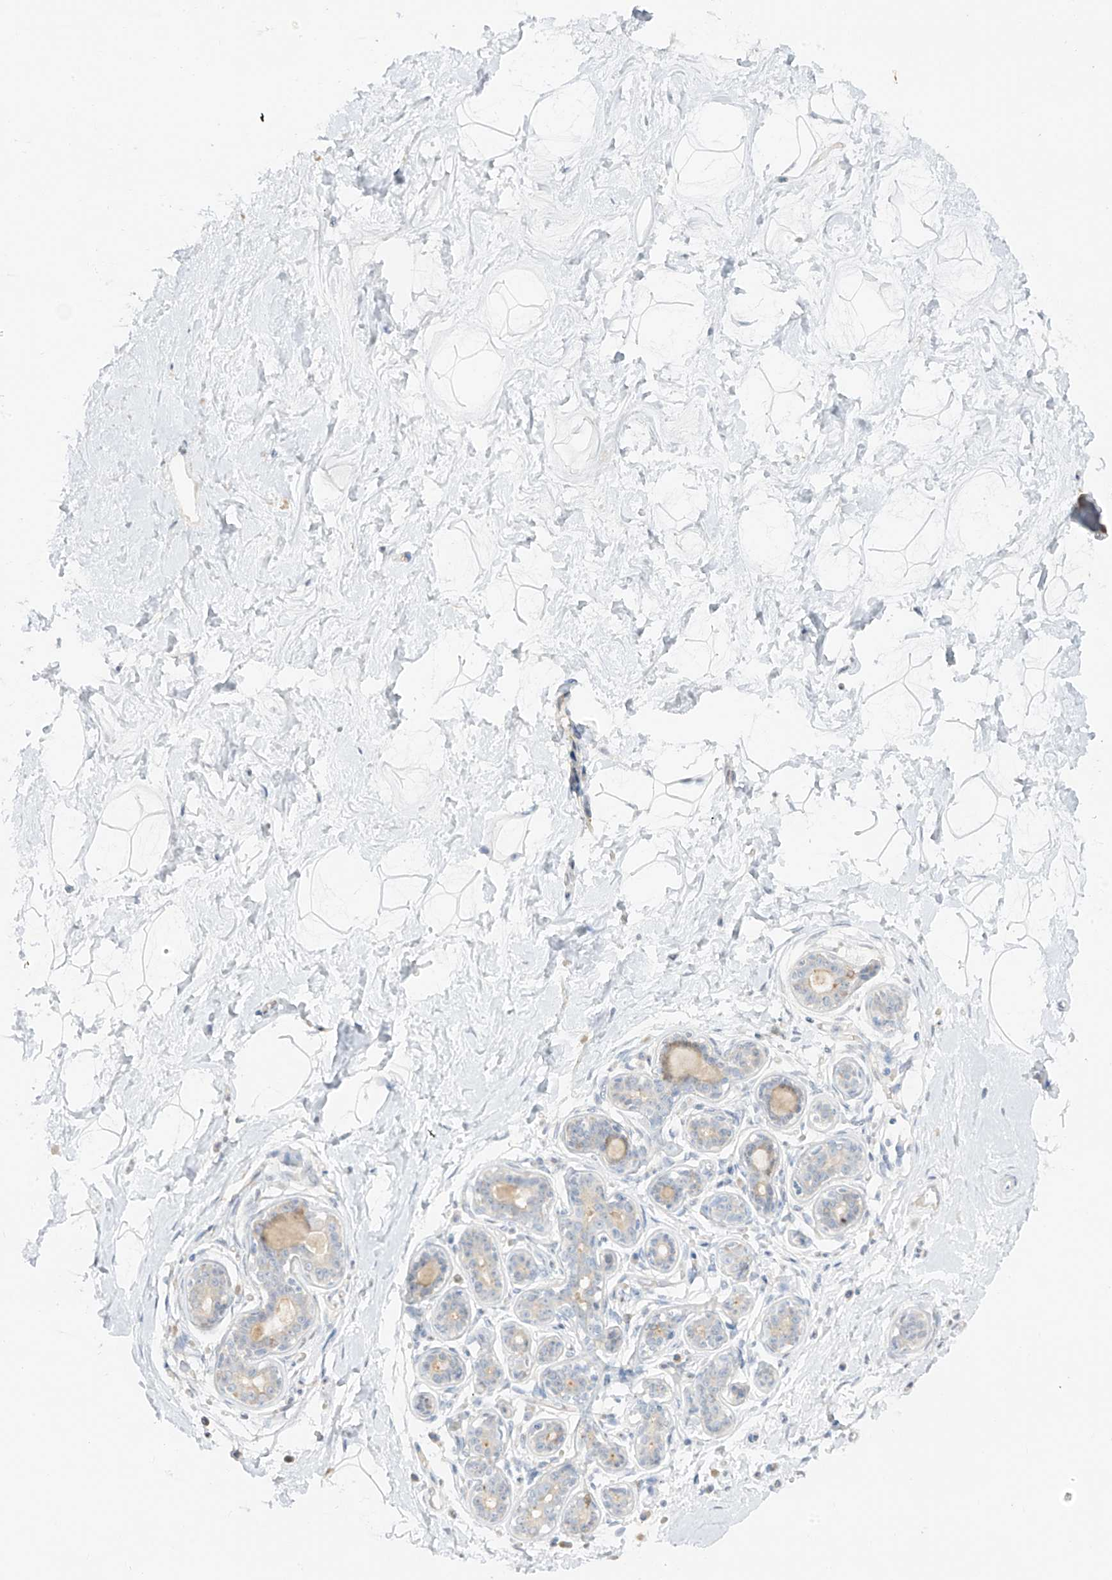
{"staining": {"intensity": "negative", "quantity": "none", "location": "none"}, "tissue": "breast", "cell_type": "Adipocytes", "image_type": "normal", "snomed": [{"axis": "morphology", "description": "Normal tissue, NOS"}, {"axis": "morphology", "description": "Adenoma, NOS"}, {"axis": "topography", "description": "Breast"}], "caption": "IHC of benign human breast demonstrates no positivity in adipocytes.", "gene": "DCDC2", "patient": {"sex": "female", "age": 23}}